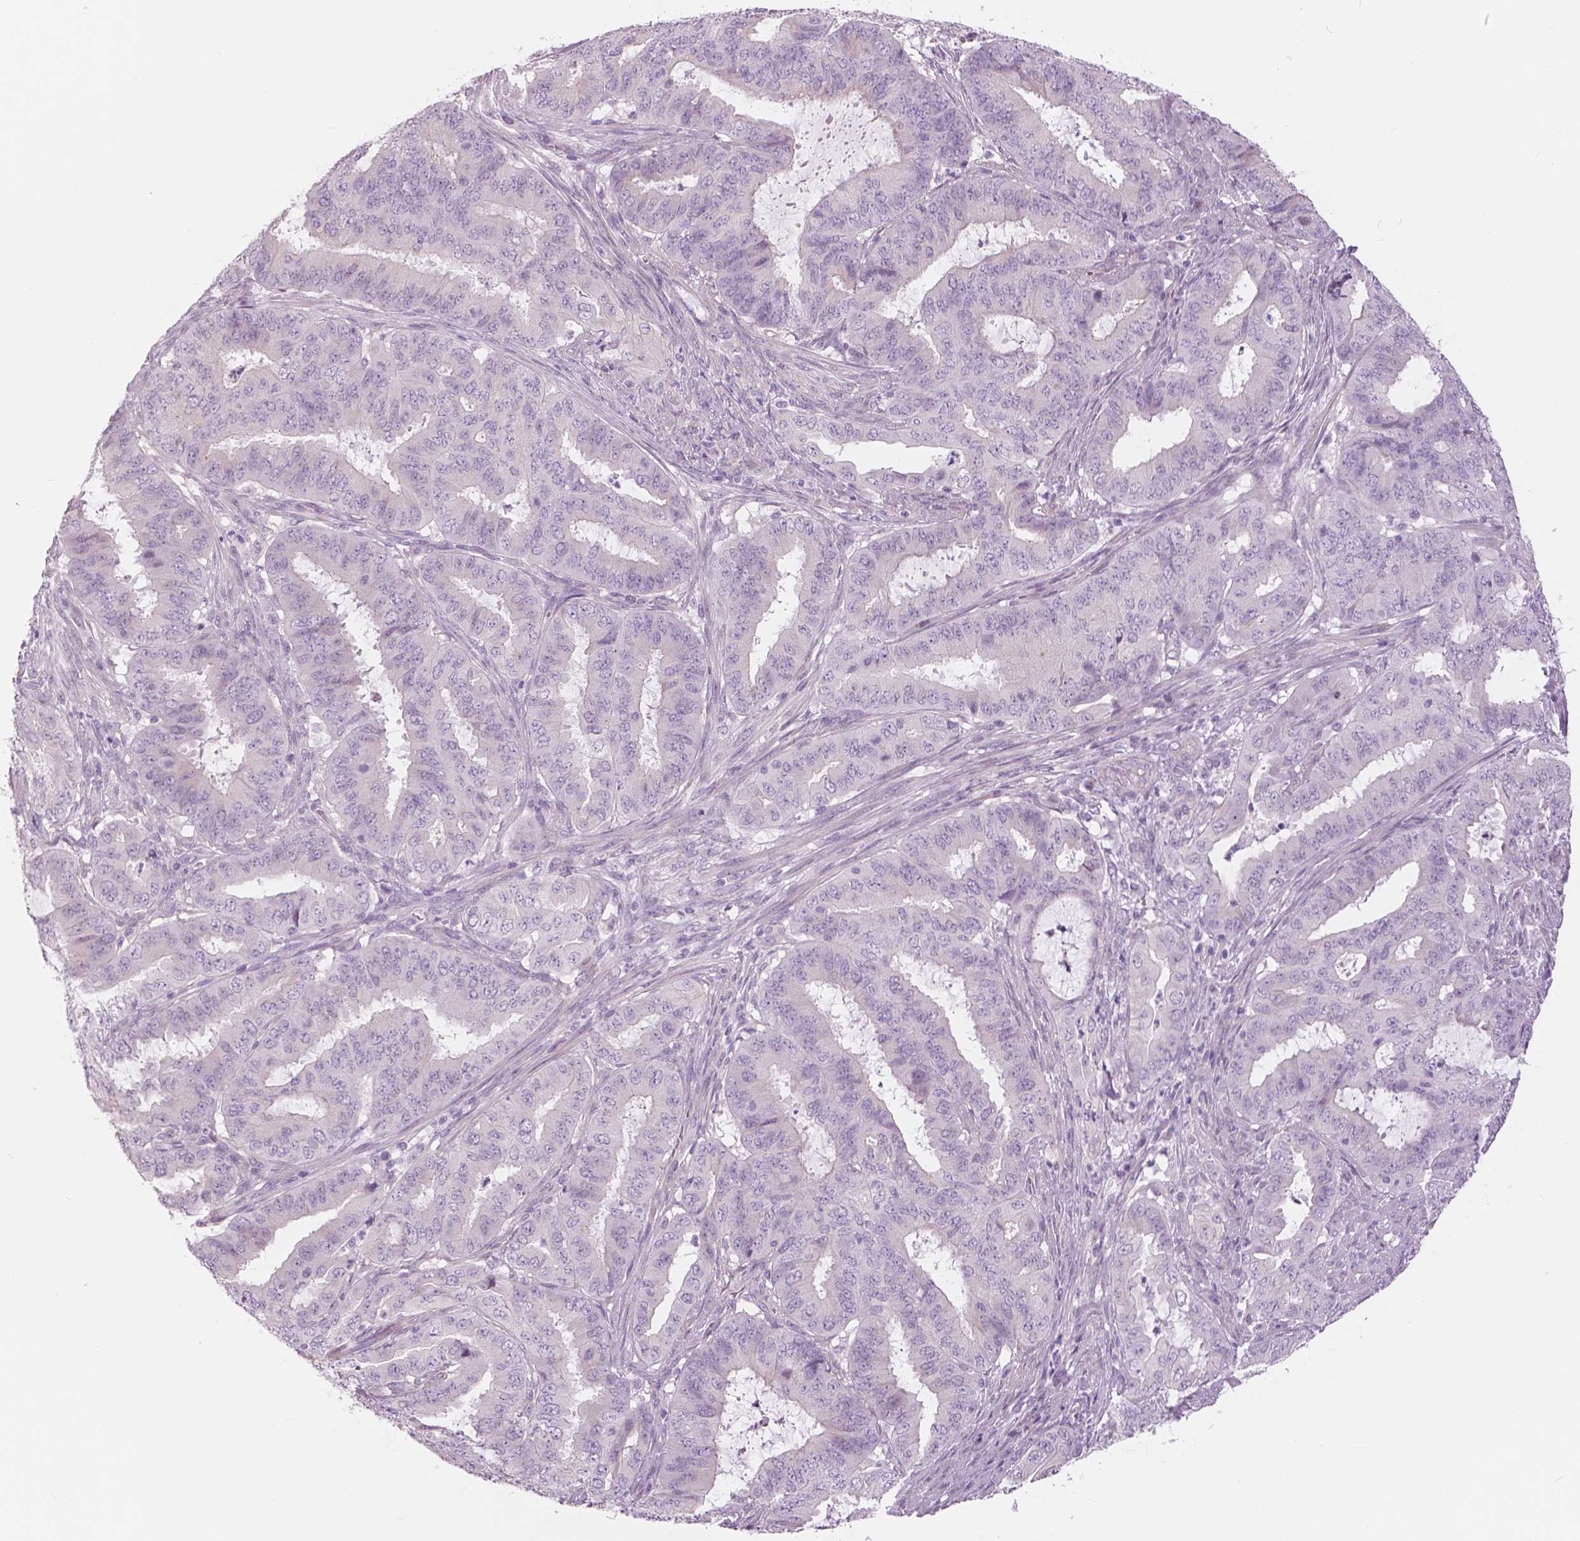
{"staining": {"intensity": "negative", "quantity": "none", "location": "none"}, "tissue": "endometrial cancer", "cell_type": "Tumor cells", "image_type": "cancer", "snomed": [{"axis": "morphology", "description": "Adenocarcinoma, NOS"}, {"axis": "topography", "description": "Endometrium"}], "caption": "DAB immunohistochemical staining of adenocarcinoma (endometrial) demonstrates no significant expression in tumor cells.", "gene": "SLC24A1", "patient": {"sex": "female", "age": 51}}